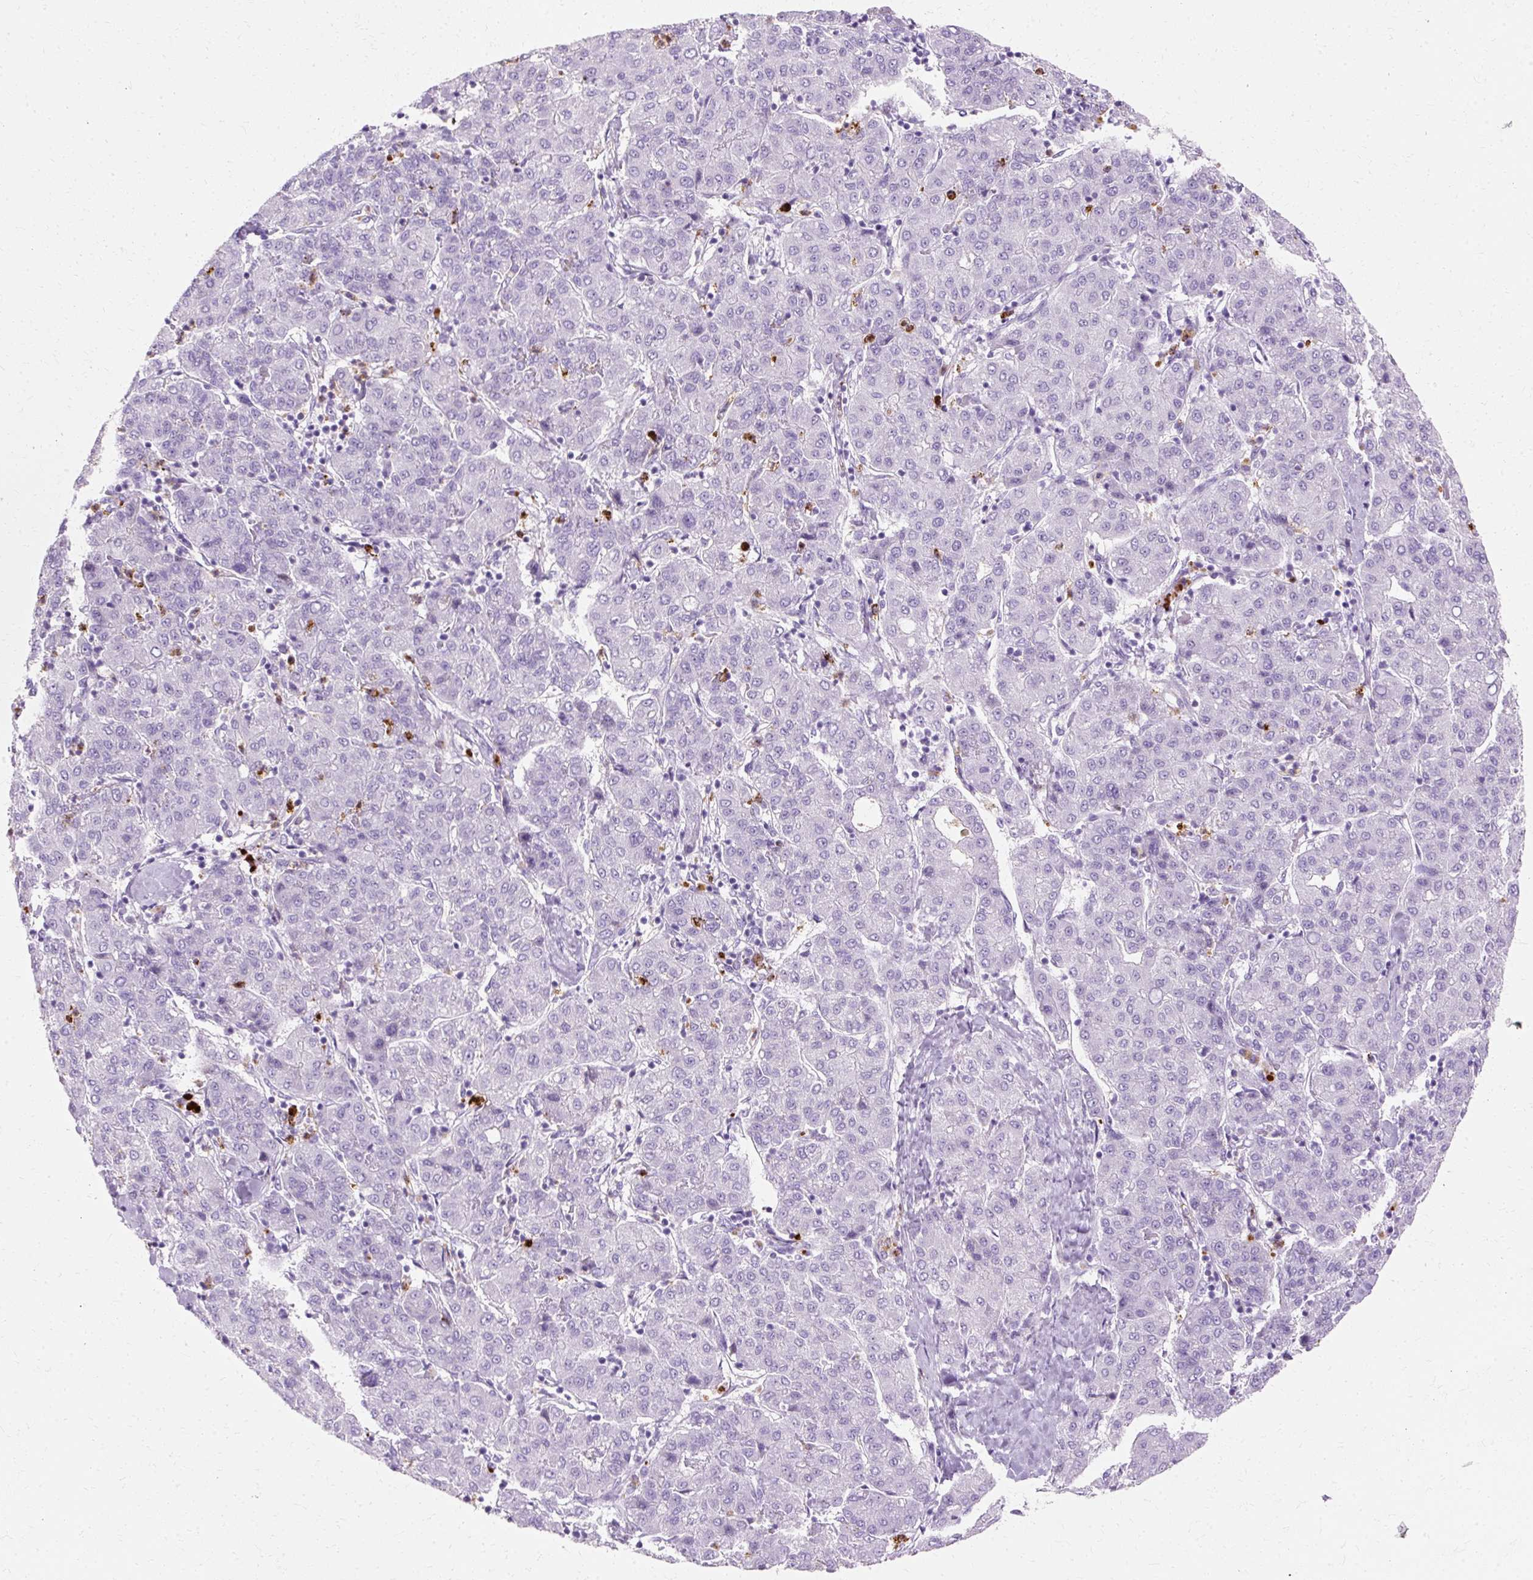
{"staining": {"intensity": "negative", "quantity": "none", "location": "none"}, "tissue": "liver cancer", "cell_type": "Tumor cells", "image_type": "cancer", "snomed": [{"axis": "morphology", "description": "Carcinoma, Hepatocellular, NOS"}, {"axis": "topography", "description": "Liver"}], "caption": "An image of human liver cancer (hepatocellular carcinoma) is negative for staining in tumor cells. The staining is performed using DAB (3,3'-diaminobenzidine) brown chromogen with nuclei counter-stained in using hematoxylin.", "gene": "DEFA1", "patient": {"sex": "male", "age": 65}}